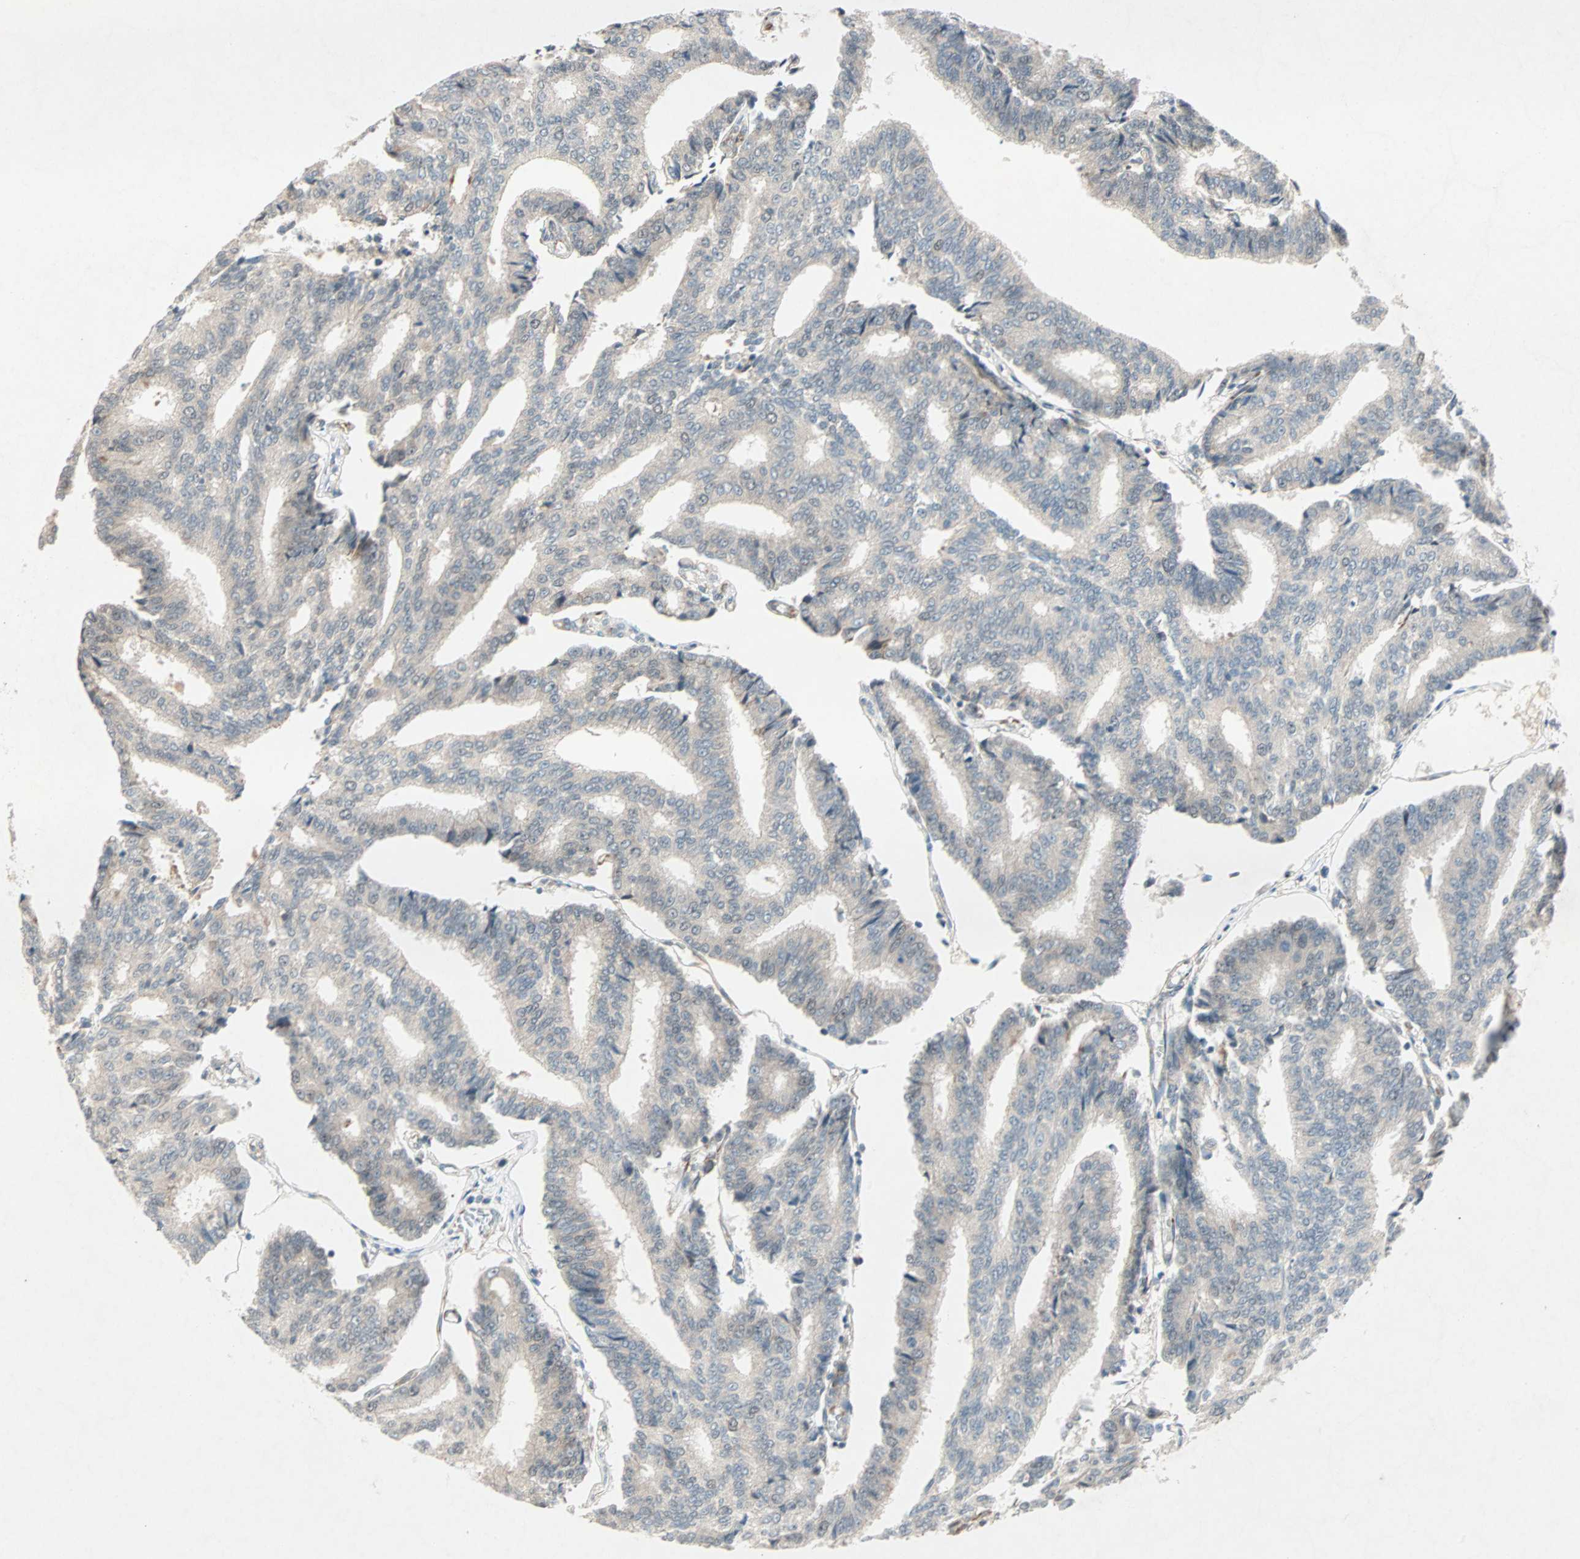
{"staining": {"intensity": "weak", "quantity": "25%-75%", "location": "cytoplasmic/membranous"}, "tissue": "prostate cancer", "cell_type": "Tumor cells", "image_type": "cancer", "snomed": [{"axis": "morphology", "description": "Adenocarcinoma, High grade"}, {"axis": "topography", "description": "Prostate"}], "caption": "Immunohistochemistry (IHC) (DAB (3,3'-diaminobenzidine)) staining of human prostate cancer reveals weak cytoplasmic/membranous protein staining in approximately 25%-75% of tumor cells.", "gene": "ZNF37A", "patient": {"sex": "male", "age": 55}}